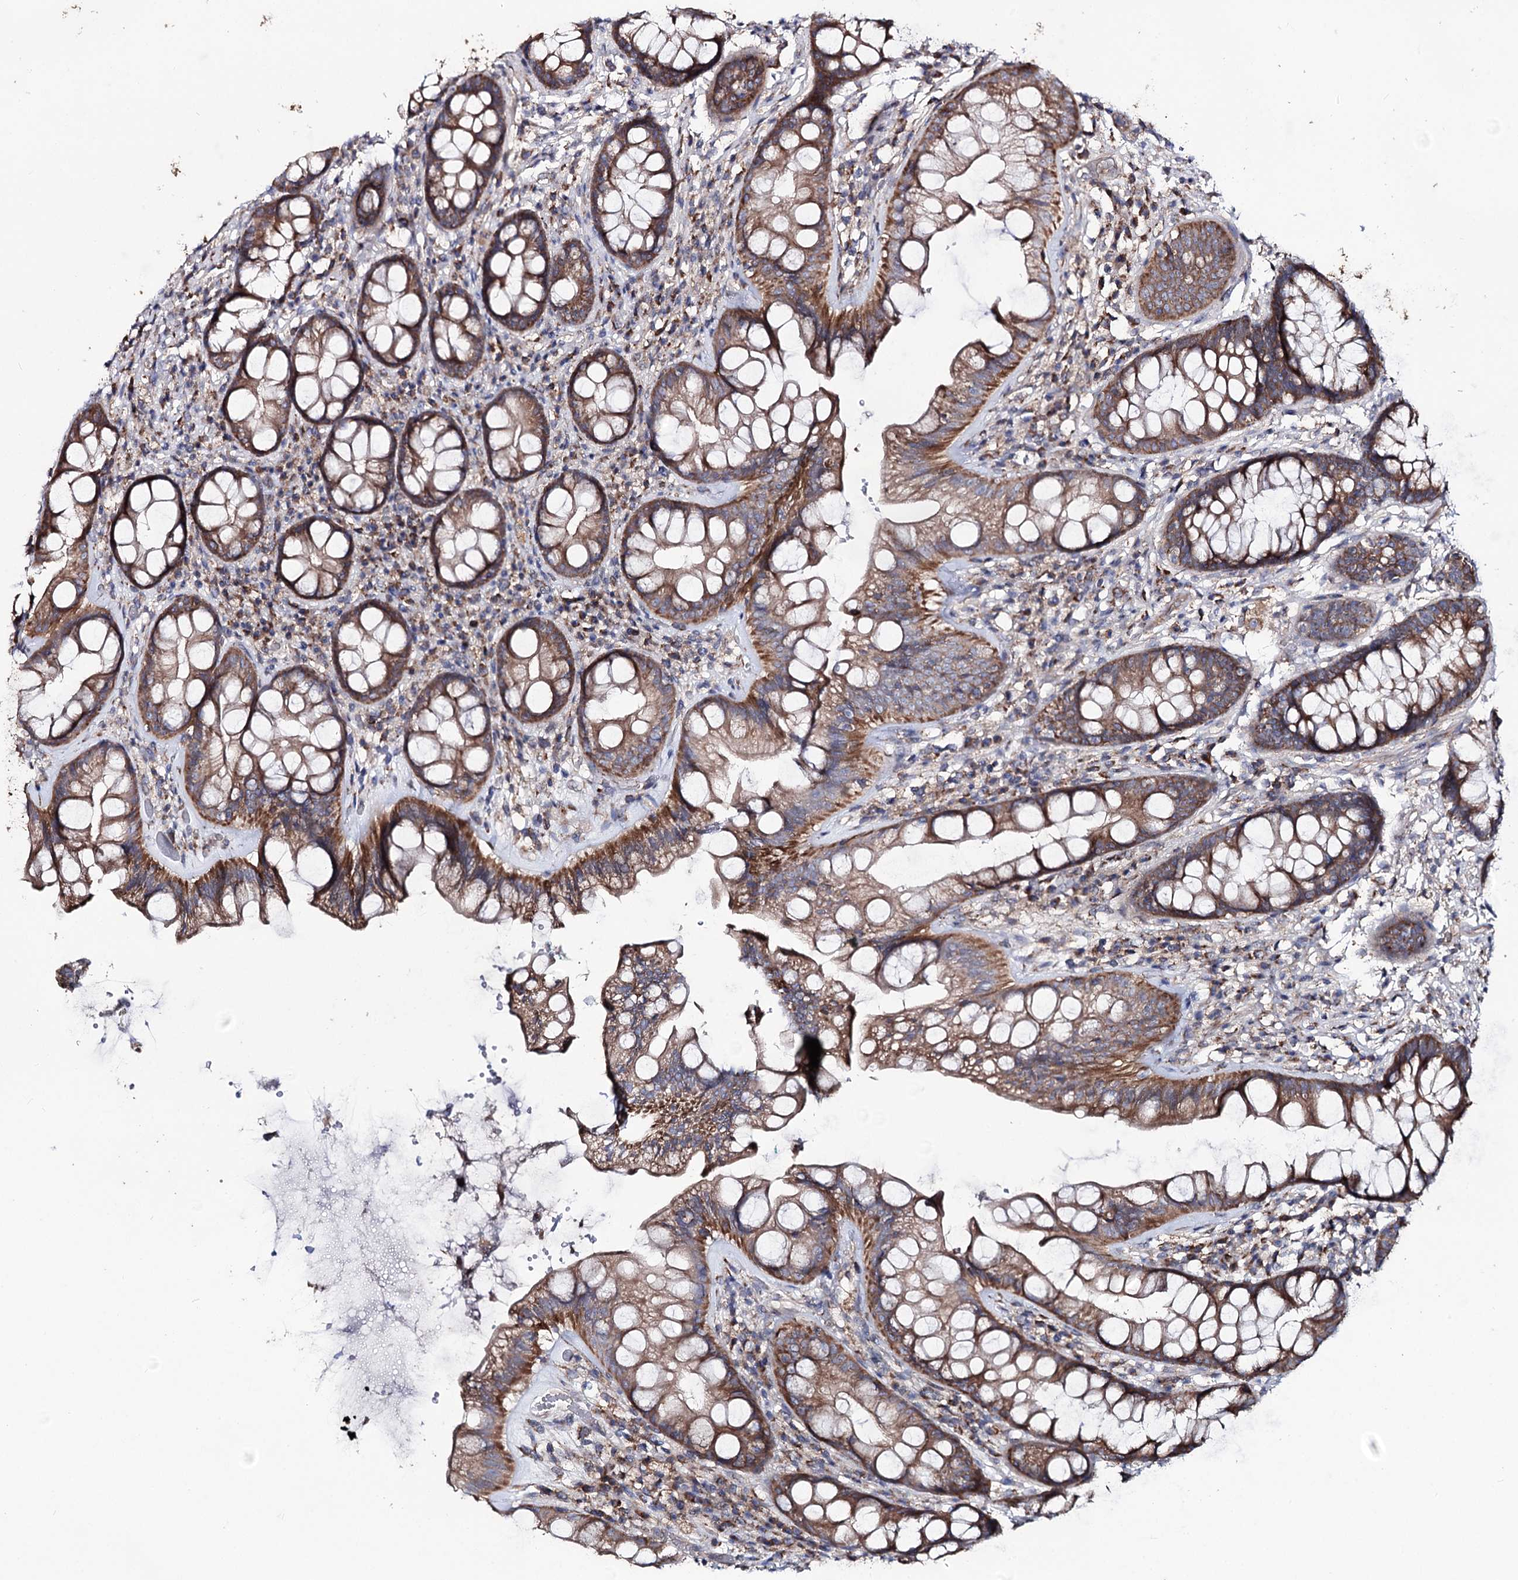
{"staining": {"intensity": "moderate", "quantity": ">75%", "location": "cytoplasmic/membranous"}, "tissue": "rectum", "cell_type": "Glandular cells", "image_type": "normal", "snomed": [{"axis": "morphology", "description": "Normal tissue, NOS"}, {"axis": "topography", "description": "Rectum"}], "caption": "About >75% of glandular cells in unremarkable rectum show moderate cytoplasmic/membranous protein positivity as visualized by brown immunohistochemical staining.", "gene": "MSANTD2", "patient": {"sex": "male", "age": 74}}